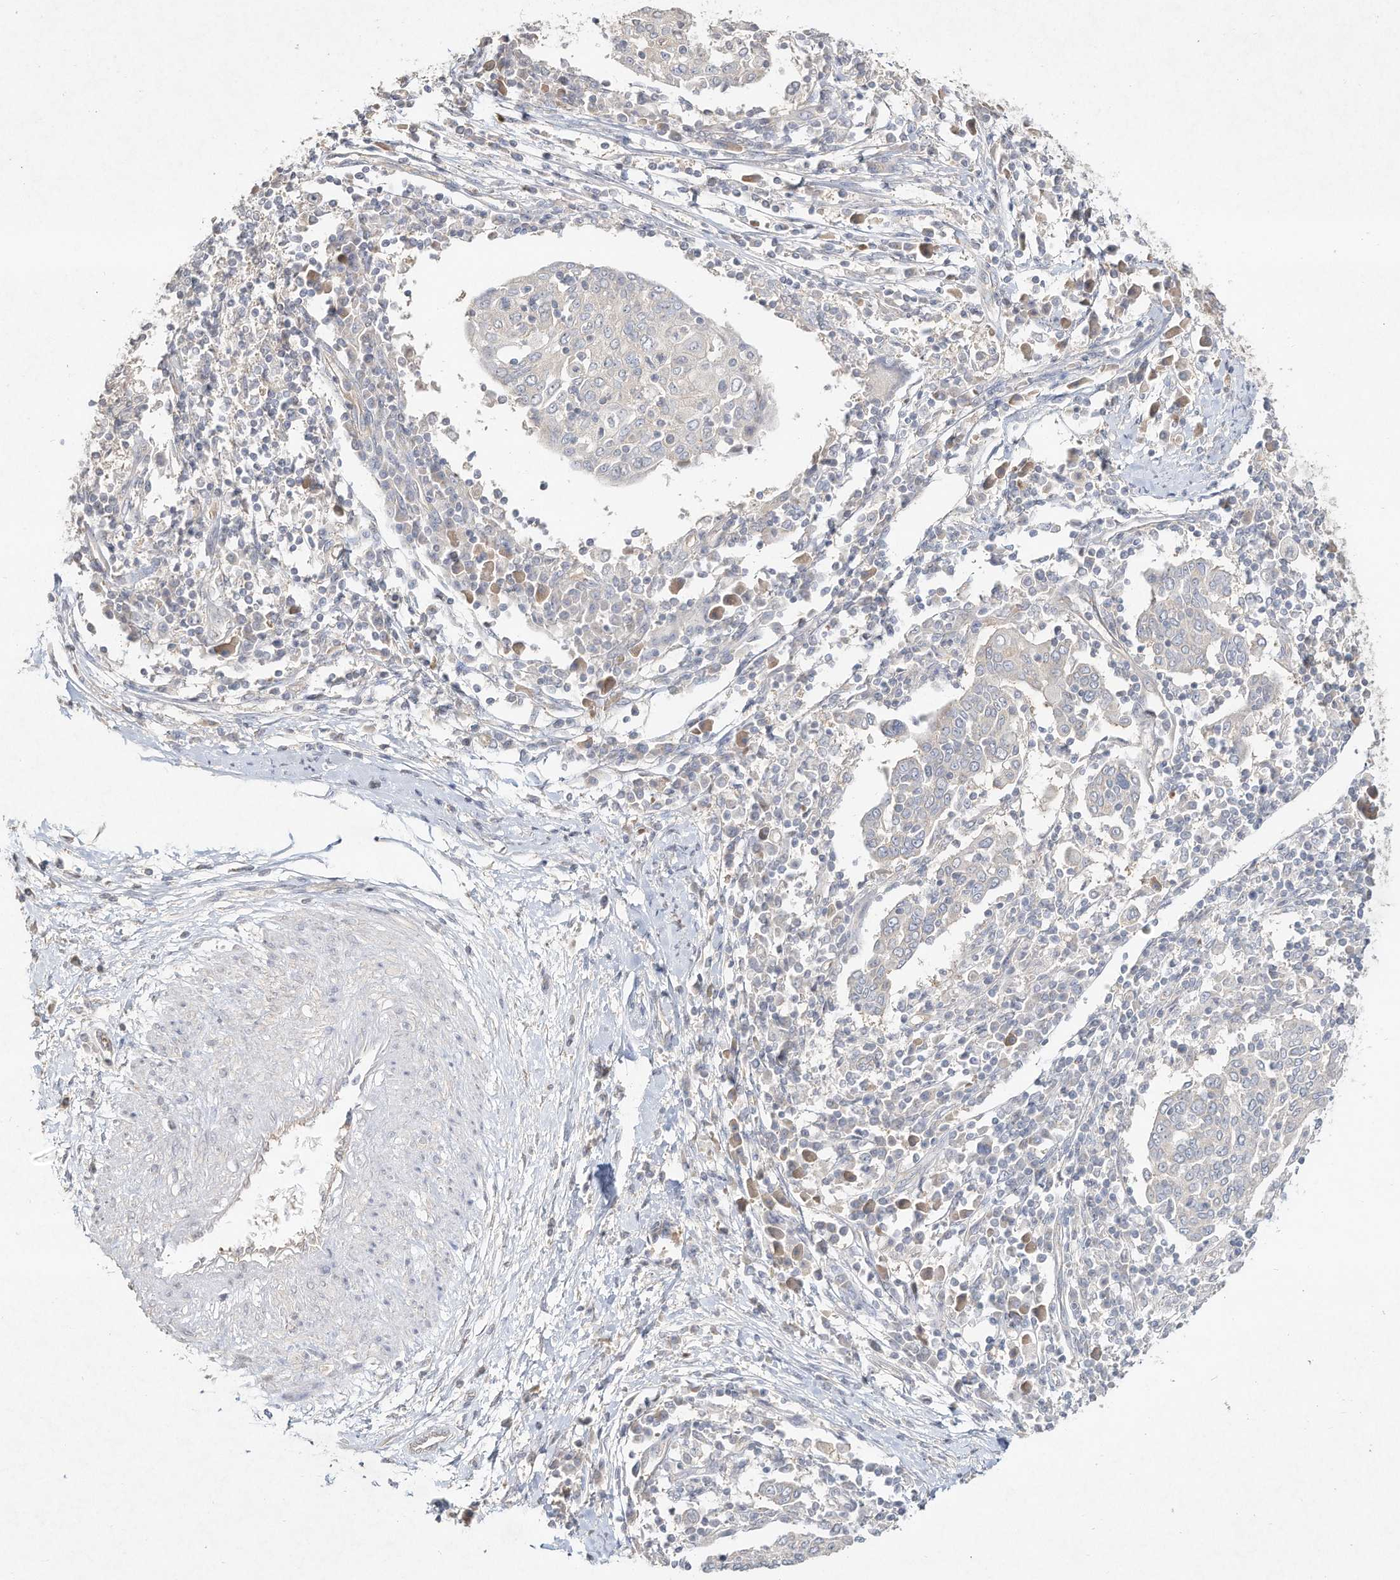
{"staining": {"intensity": "negative", "quantity": "none", "location": "none"}, "tissue": "cervical cancer", "cell_type": "Tumor cells", "image_type": "cancer", "snomed": [{"axis": "morphology", "description": "Squamous cell carcinoma, NOS"}, {"axis": "topography", "description": "Cervix"}], "caption": "High power microscopy image of an immunohistochemistry (IHC) image of cervical cancer (squamous cell carcinoma), revealing no significant positivity in tumor cells. The staining is performed using DAB (3,3'-diaminobenzidine) brown chromogen with nuclei counter-stained in using hematoxylin.", "gene": "DYNC1I2", "patient": {"sex": "female", "age": 40}}